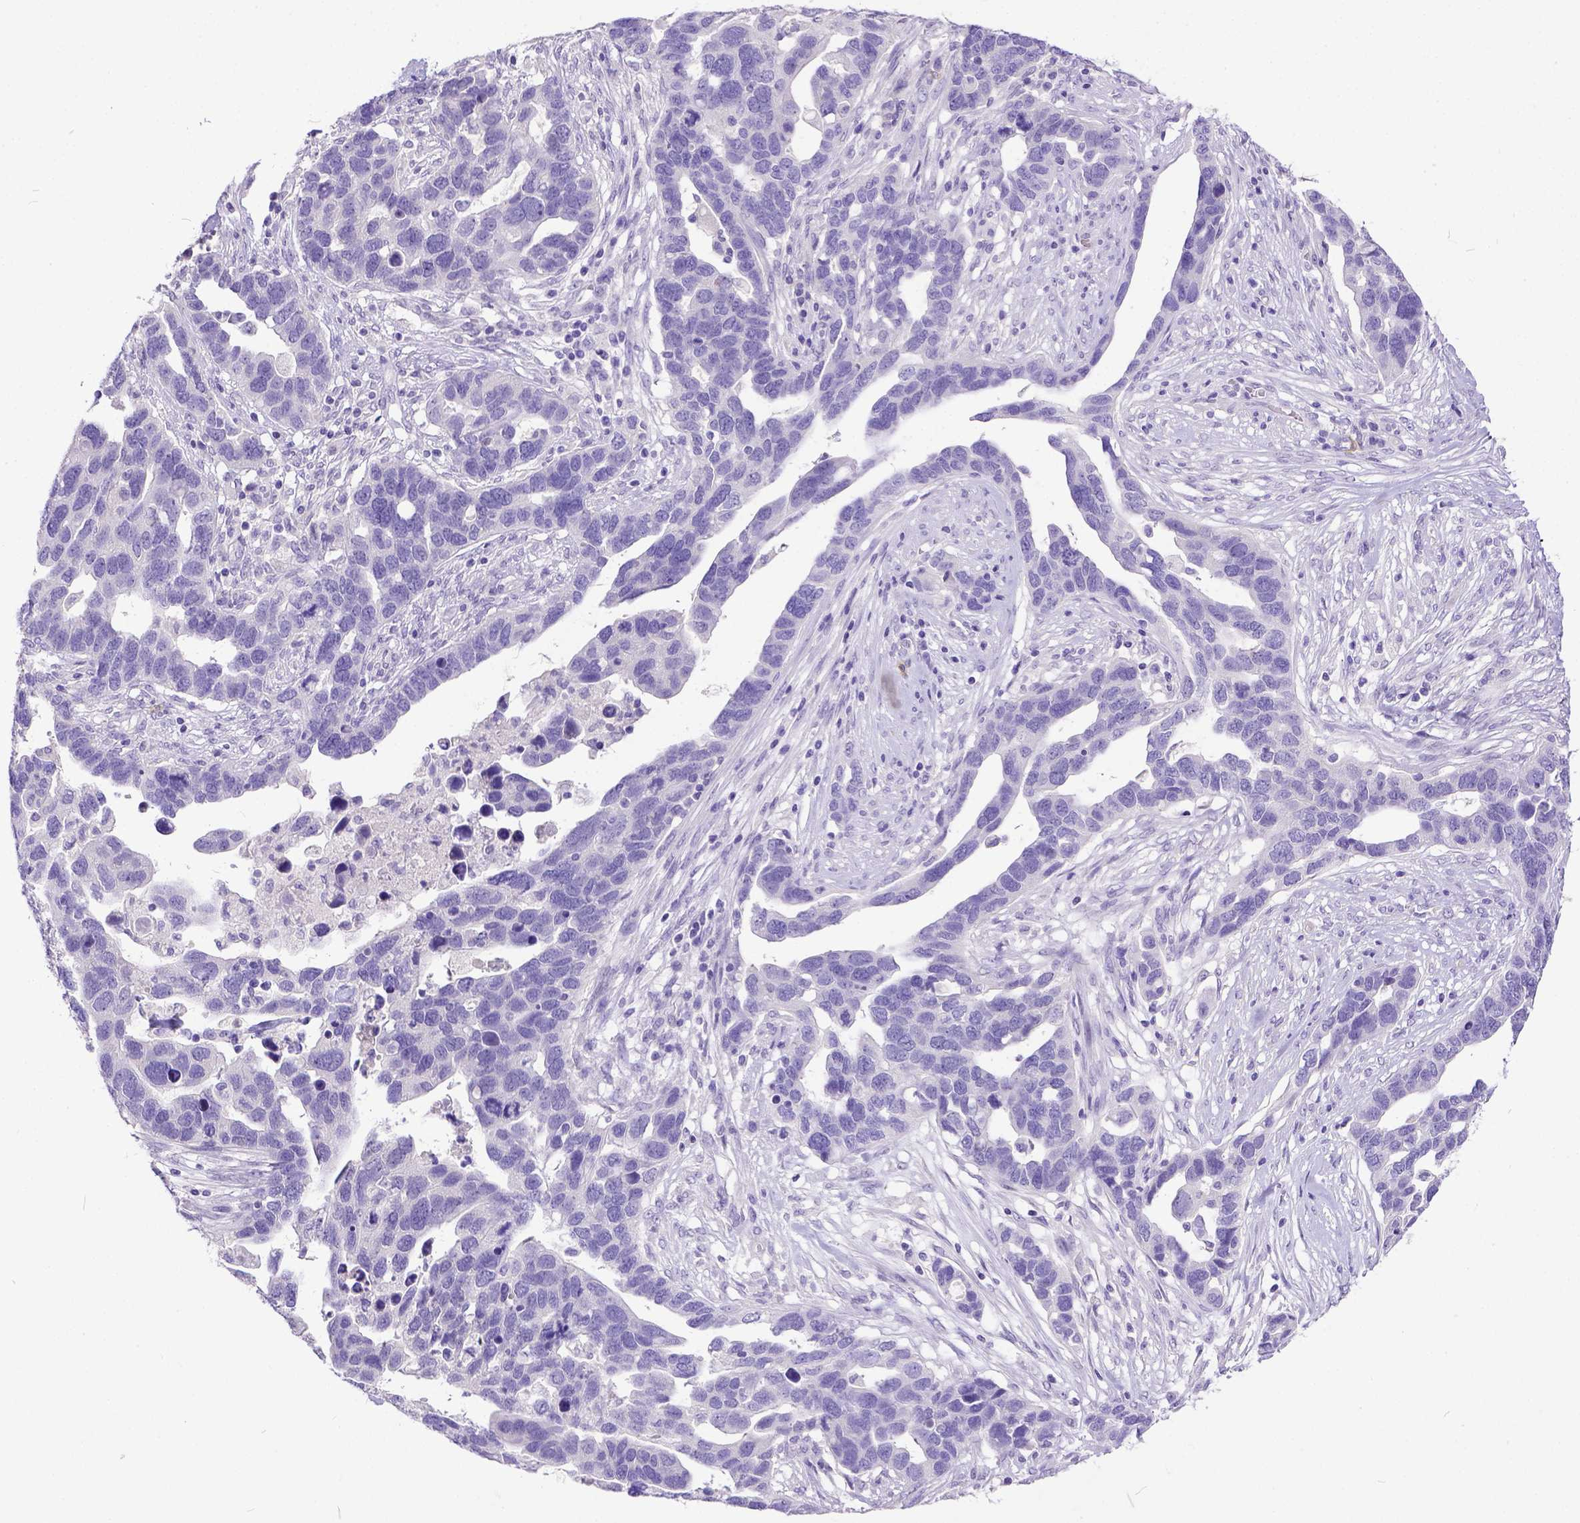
{"staining": {"intensity": "negative", "quantity": "none", "location": "none"}, "tissue": "ovarian cancer", "cell_type": "Tumor cells", "image_type": "cancer", "snomed": [{"axis": "morphology", "description": "Cystadenocarcinoma, serous, NOS"}, {"axis": "topography", "description": "Ovary"}], "caption": "Ovarian serous cystadenocarcinoma stained for a protein using immunohistochemistry (IHC) displays no staining tumor cells.", "gene": "KIT", "patient": {"sex": "female", "age": 54}}